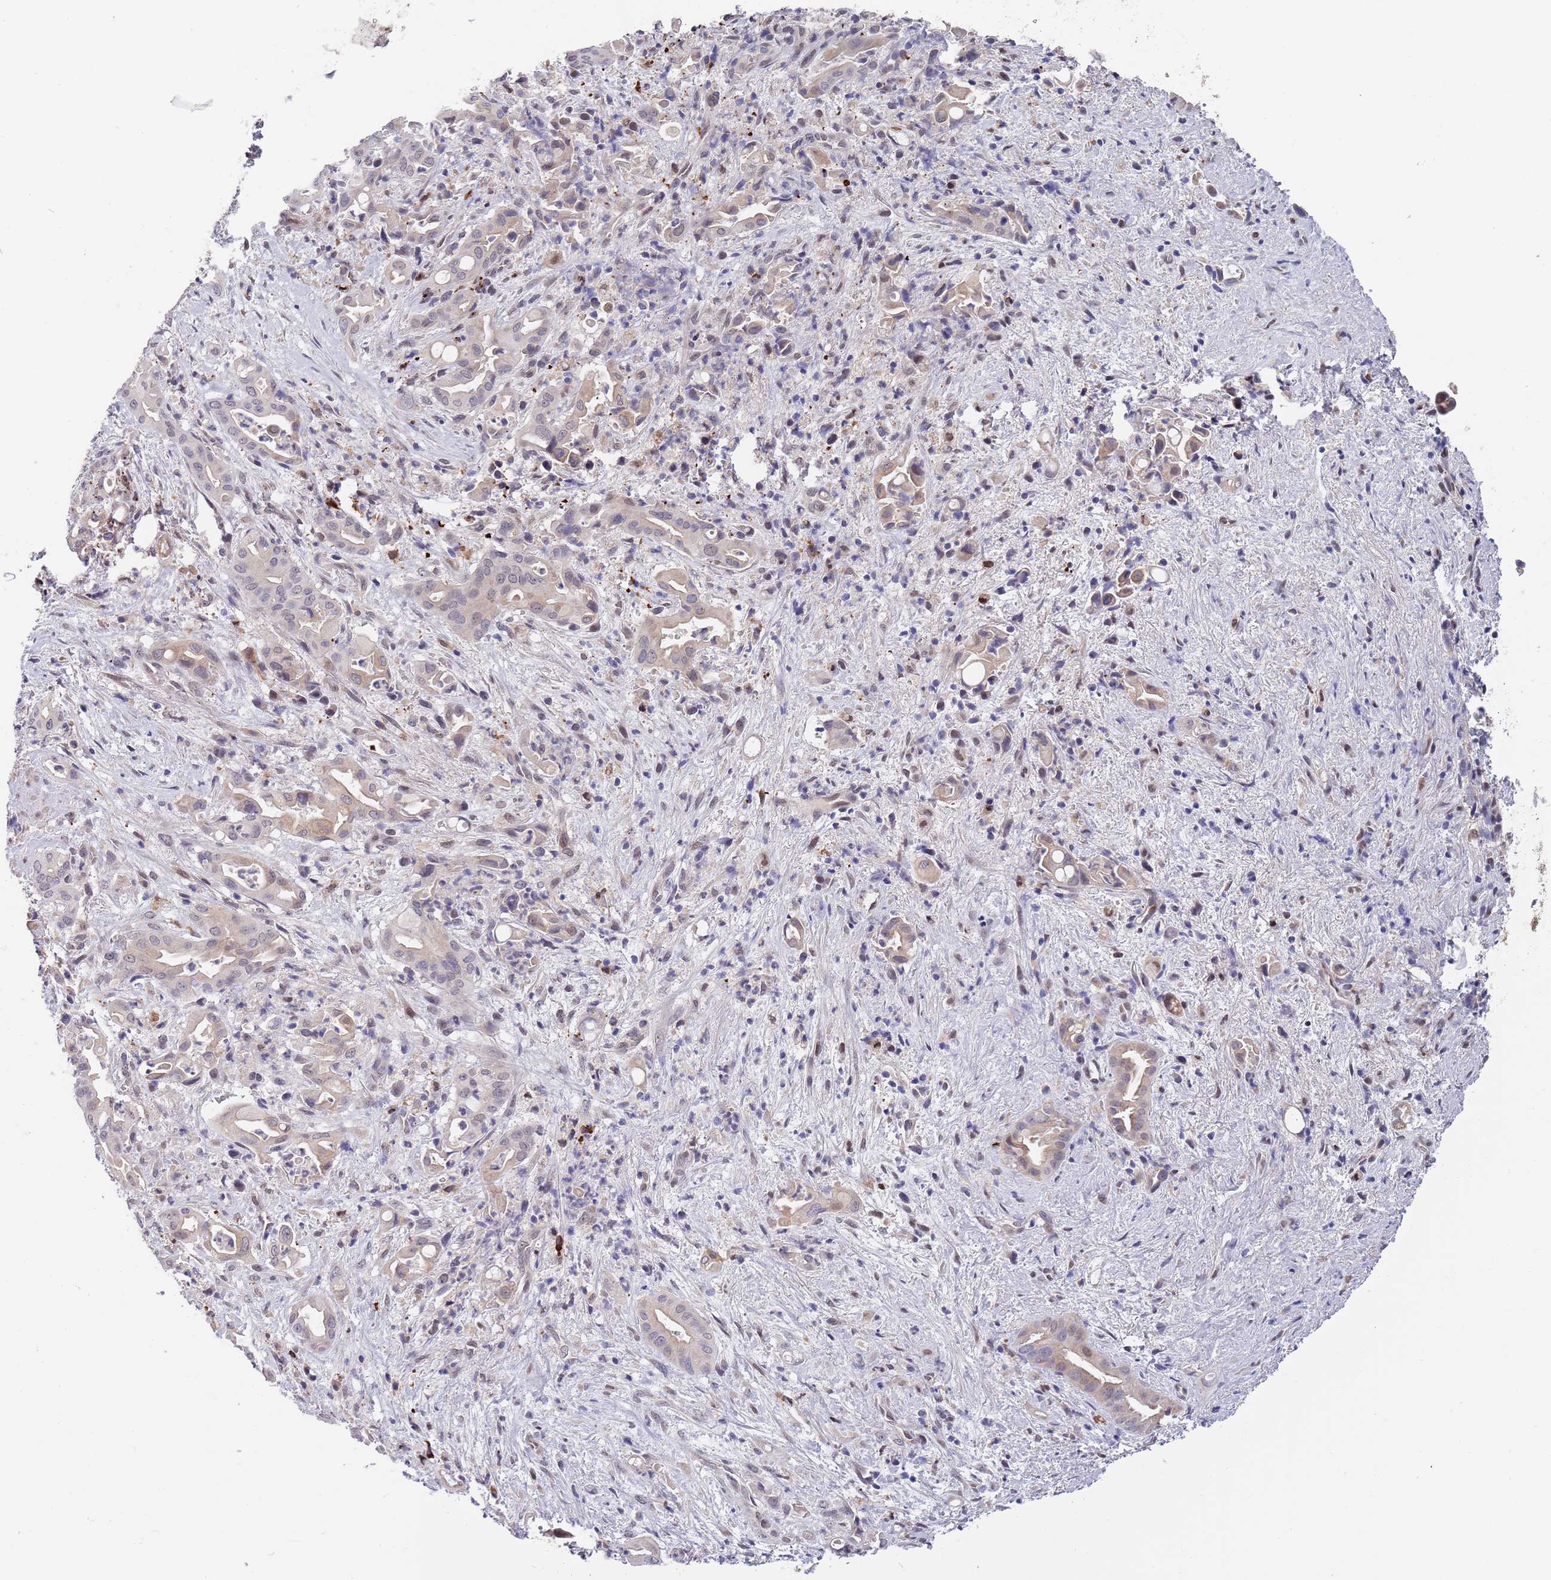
{"staining": {"intensity": "weak", "quantity": "25%-75%", "location": "cytoplasmic/membranous,nuclear"}, "tissue": "liver cancer", "cell_type": "Tumor cells", "image_type": "cancer", "snomed": [{"axis": "morphology", "description": "Cholangiocarcinoma"}, {"axis": "topography", "description": "Liver"}], "caption": "Cholangiocarcinoma (liver) stained with IHC shows weak cytoplasmic/membranous and nuclear staining in approximately 25%-75% of tumor cells.", "gene": "NLRP6", "patient": {"sex": "female", "age": 68}}